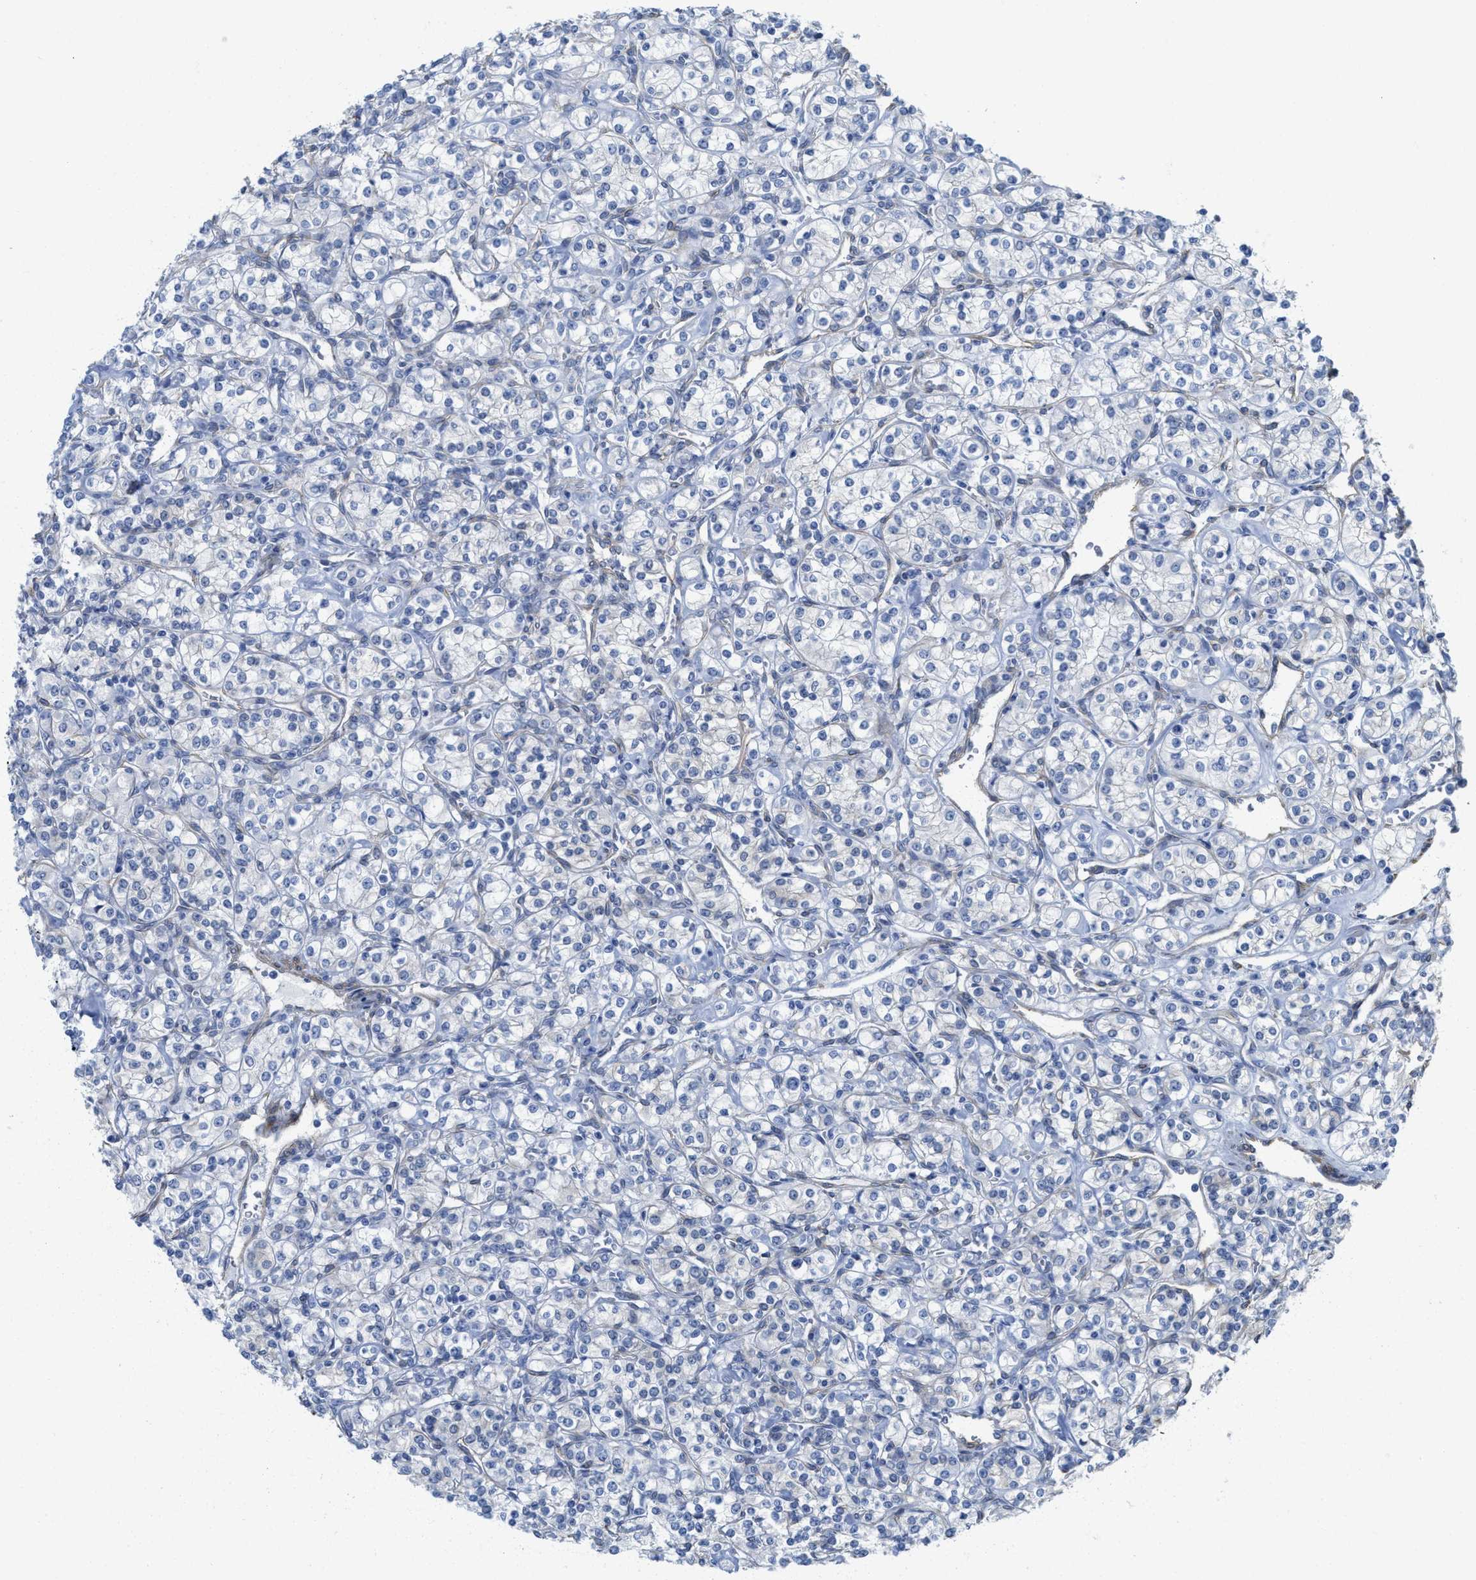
{"staining": {"intensity": "negative", "quantity": "none", "location": "none"}, "tissue": "renal cancer", "cell_type": "Tumor cells", "image_type": "cancer", "snomed": [{"axis": "morphology", "description": "Adenocarcinoma, NOS"}, {"axis": "topography", "description": "Kidney"}], "caption": "The photomicrograph displays no significant expression in tumor cells of renal adenocarcinoma.", "gene": "TUB", "patient": {"sex": "male", "age": 77}}